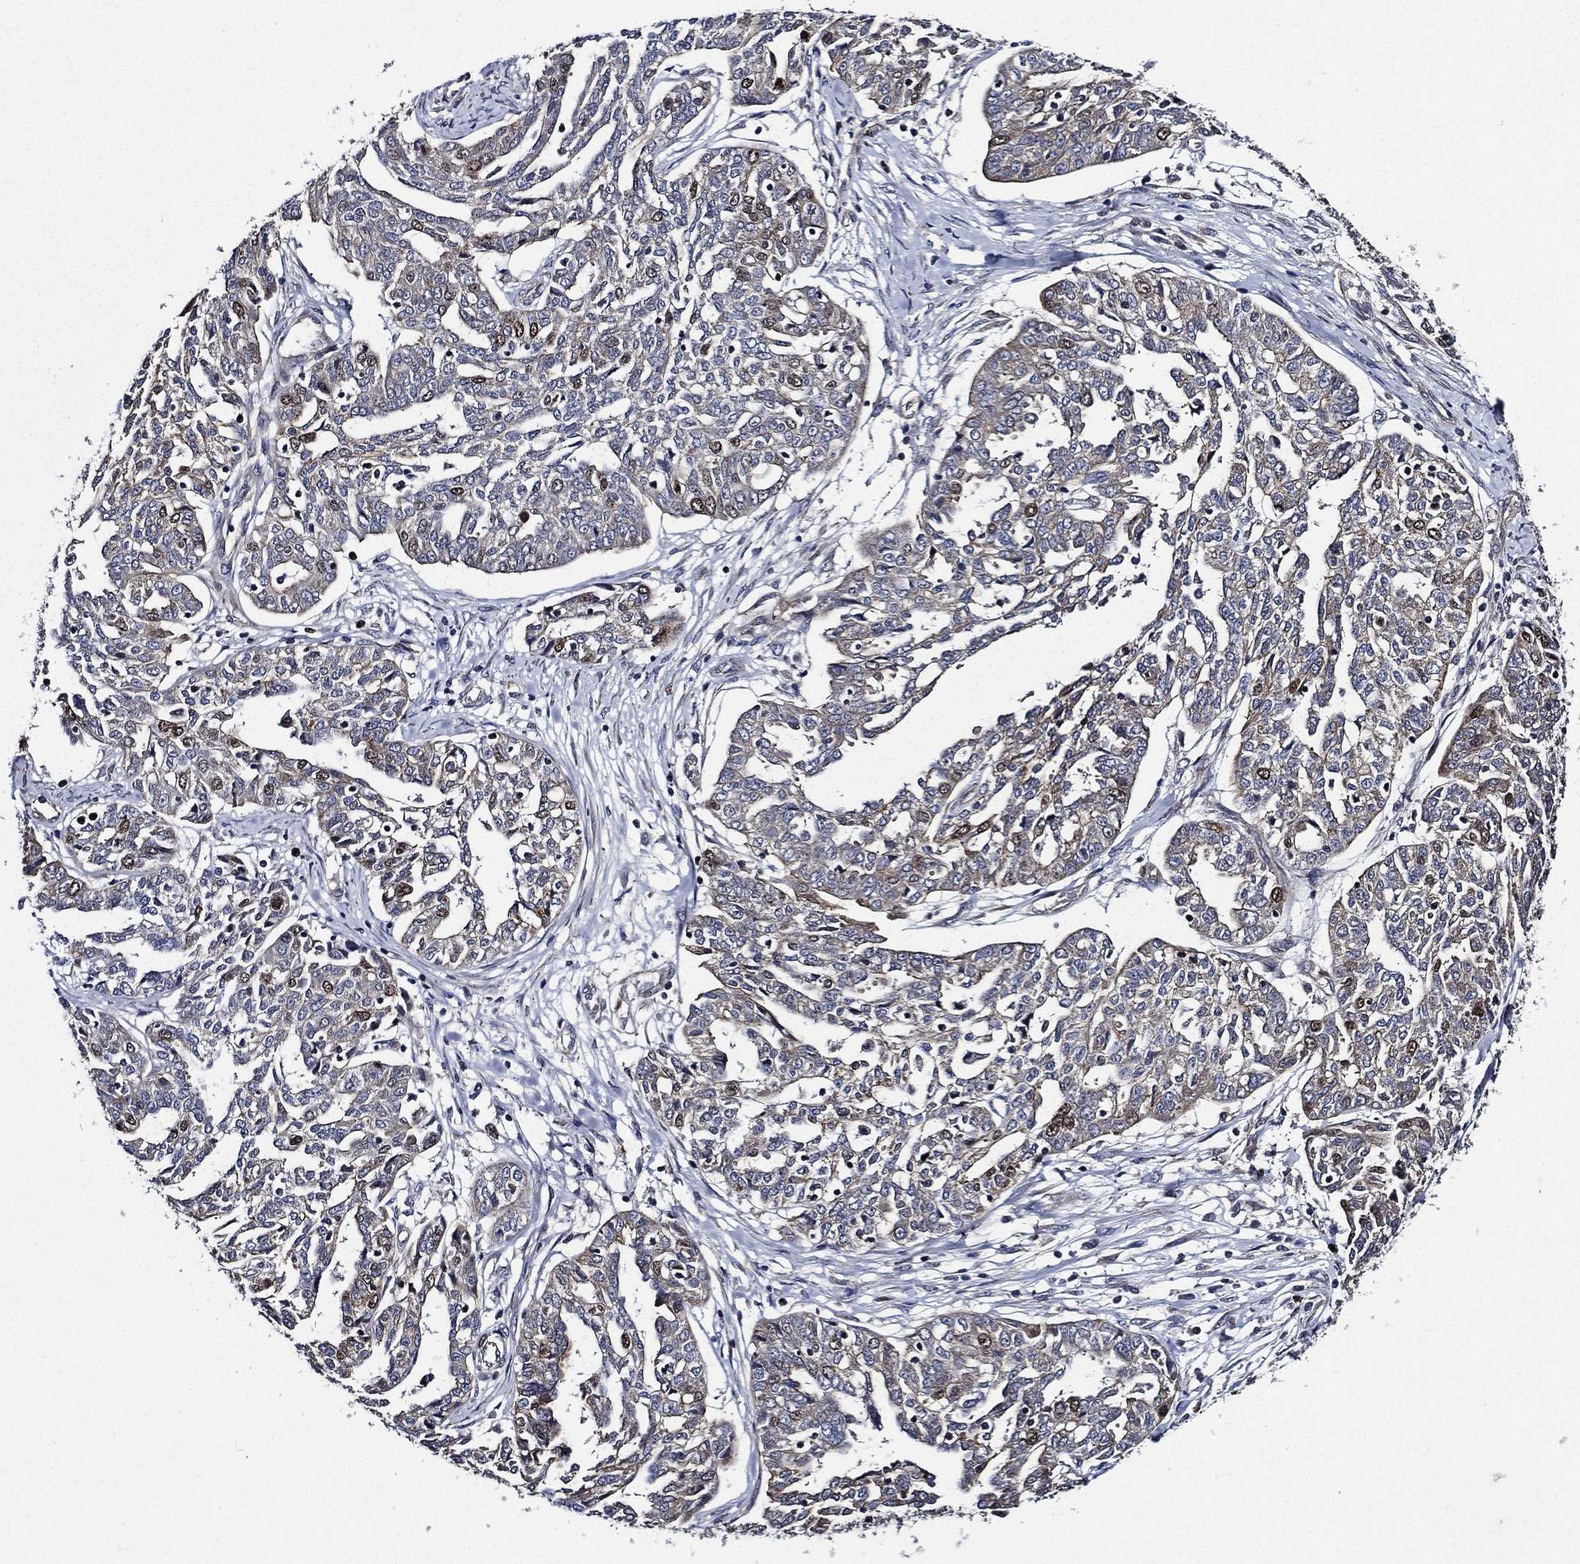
{"staining": {"intensity": "moderate", "quantity": "<25%", "location": "nuclear"}, "tissue": "ovarian cancer", "cell_type": "Tumor cells", "image_type": "cancer", "snomed": [{"axis": "morphology", "description": "Cystadenocarcinoma, serous, NOS"}, {"axis": "topography", "description": "Ovary"}], "caption": "The immunohistochemical stain shows moderate nuclear staining in tumor cells of ovarian cancer tissue. The staining was performed using DAB (3,3'-diaminobenzidine) to visualize the protein expression in brown, while the nuclei were stained in blue with hematoxylin (Magnification: 20x).", "gene": "KIF20B", "patient": {"sex": "female", "age": 67}}